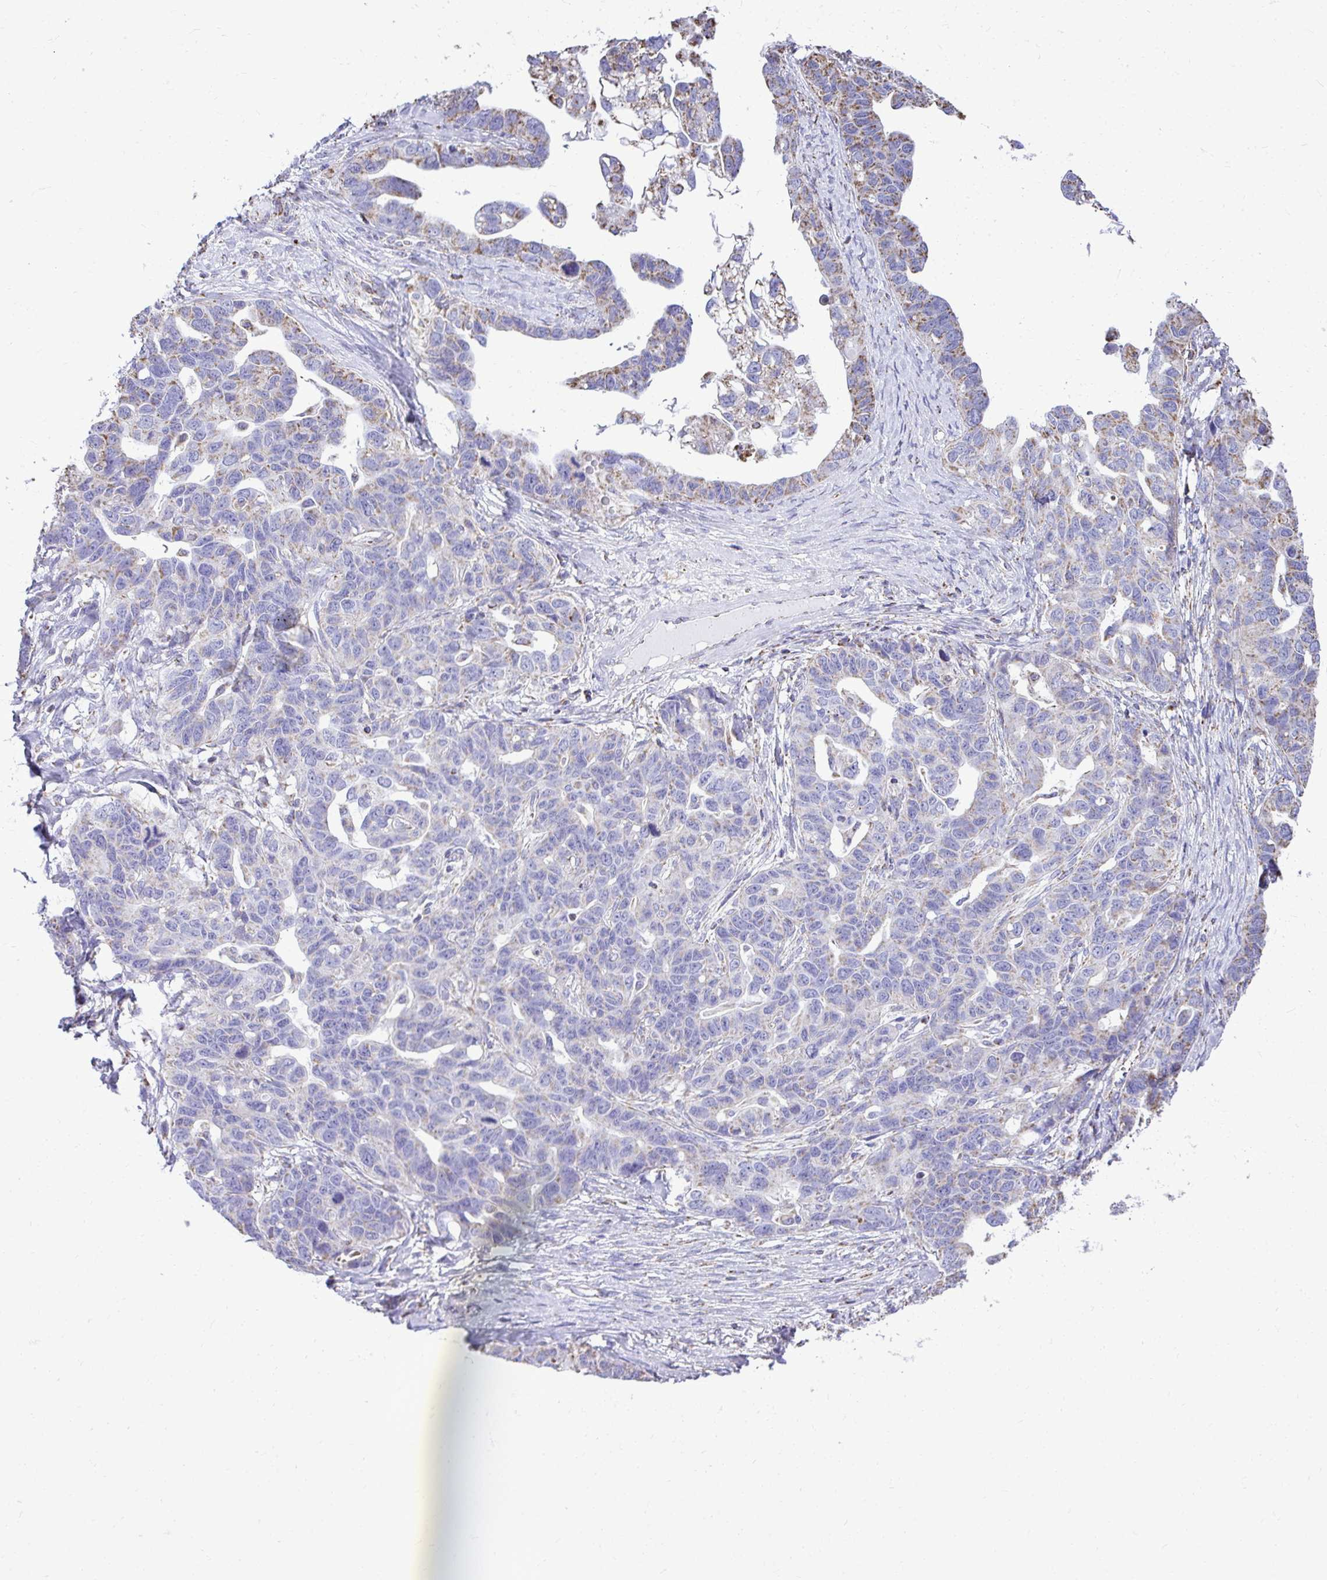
{"staining": {"intensity": "weak", "quantity": "25%-75%", "location": "cytoplasmic/membranous"}, "tissue": "ovarian cancer", "cell_type": "Tumor cells", "image_type": "cancer", "snomed": [{"axis": "morphology", "description": "Cystadenocarcinoma, serous, NOS"}, {"axis": "topography", "description": "Ovary"}], "caption": "The immunohistochemical stain labels weak cytoplasmic/membranous expression in tumor cells of ovarian cancer tissue.", "gene": "MPZL2", "patient": {"sex": "female", "age": 69}}